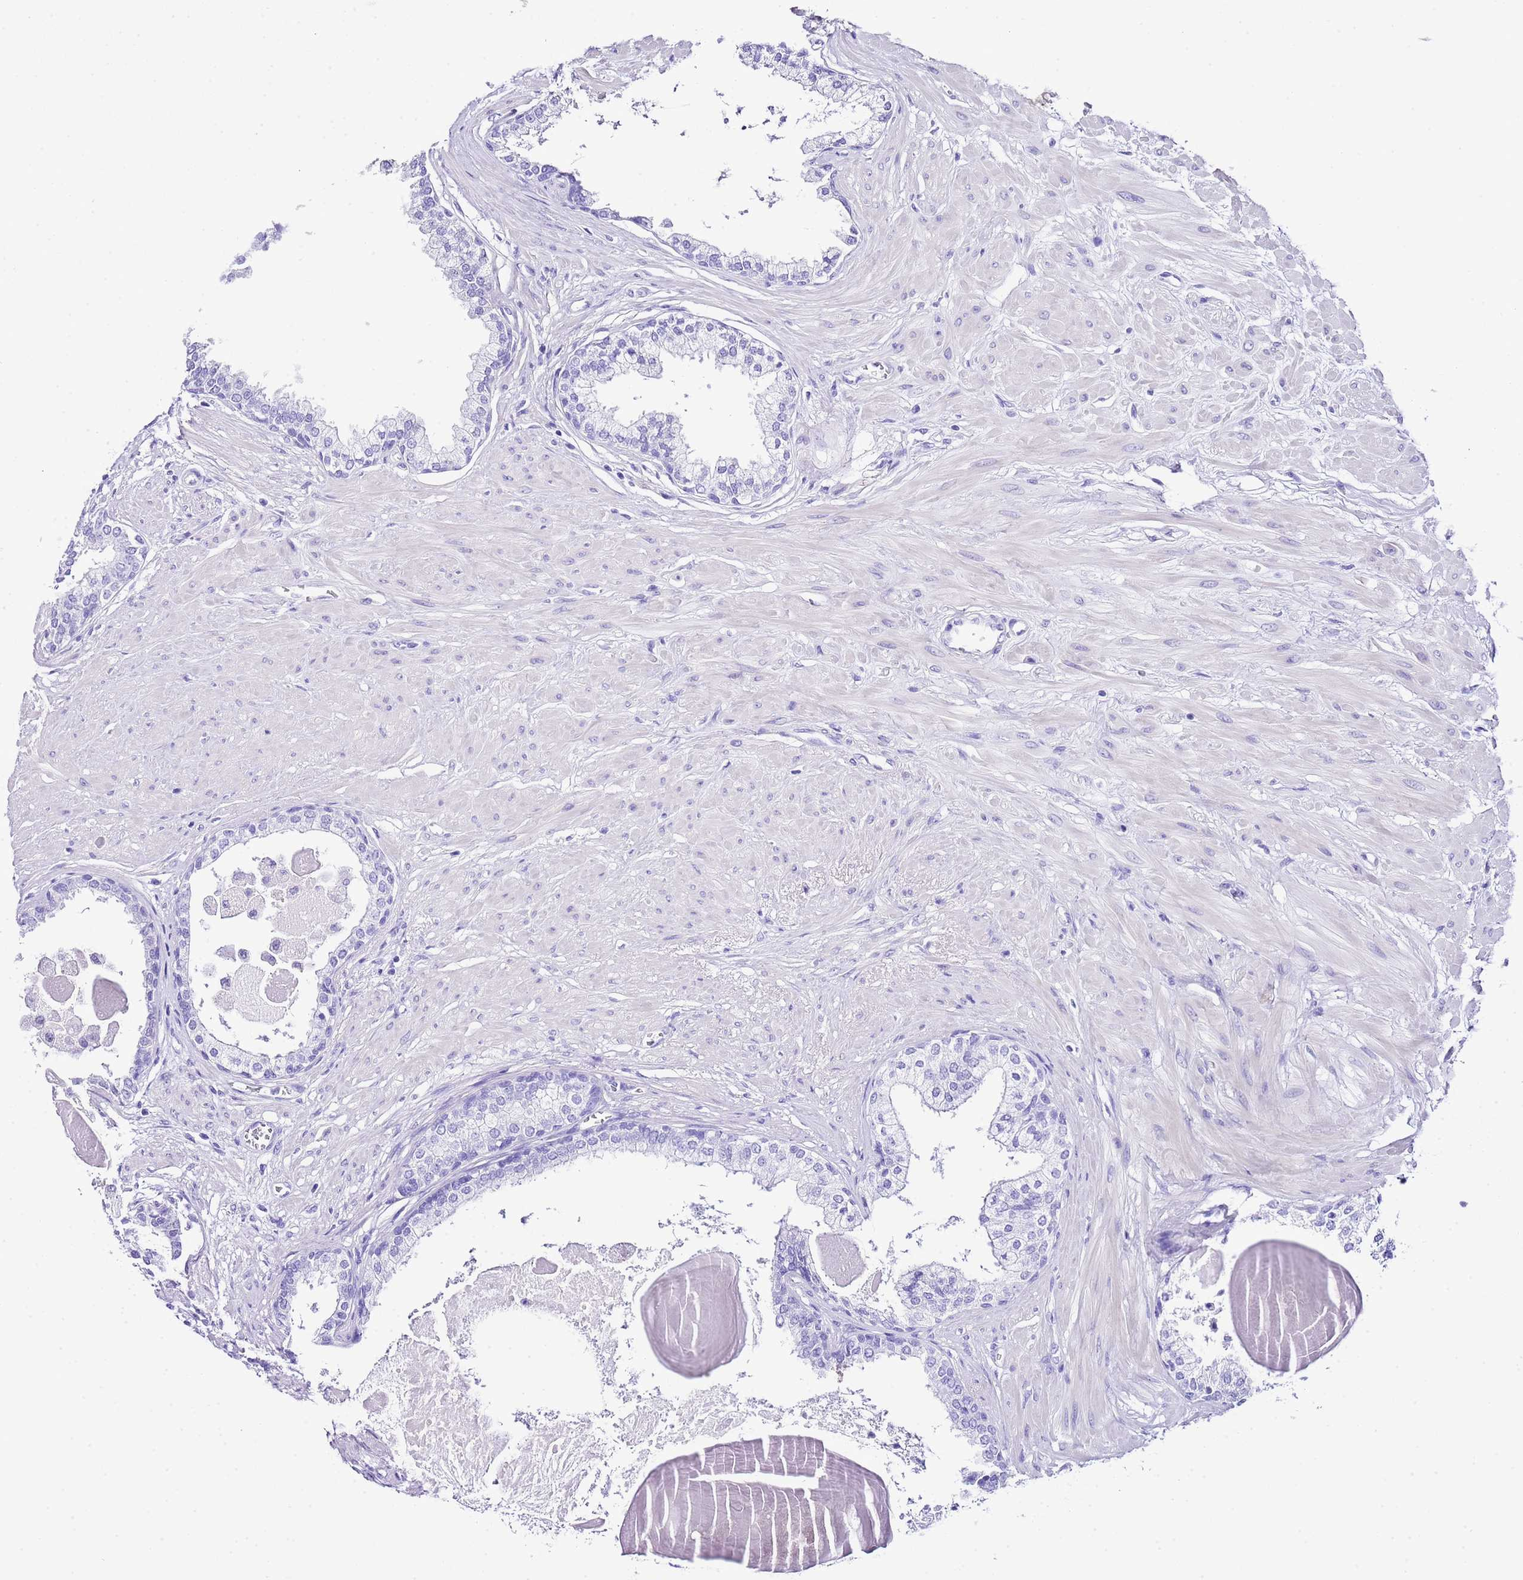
{"staining": {"intensity": "negative", "quantity": "none", "location": "none"}, "tissue": "prostate", "cell_type": "Glandular cells", "image_type": "normal", "snomed": [{"axis": "morphology", "description": "Normal tissue, NOS"}, {"axis": "topography", "description": "Prostate"}], "caption": "This is an immunohistochemistry (IHC) histopathology image of normal human prostate. There is no staining in glandular cells.", "gene": "KCNC1", "patient": {"sex": "male", "age": 57}}